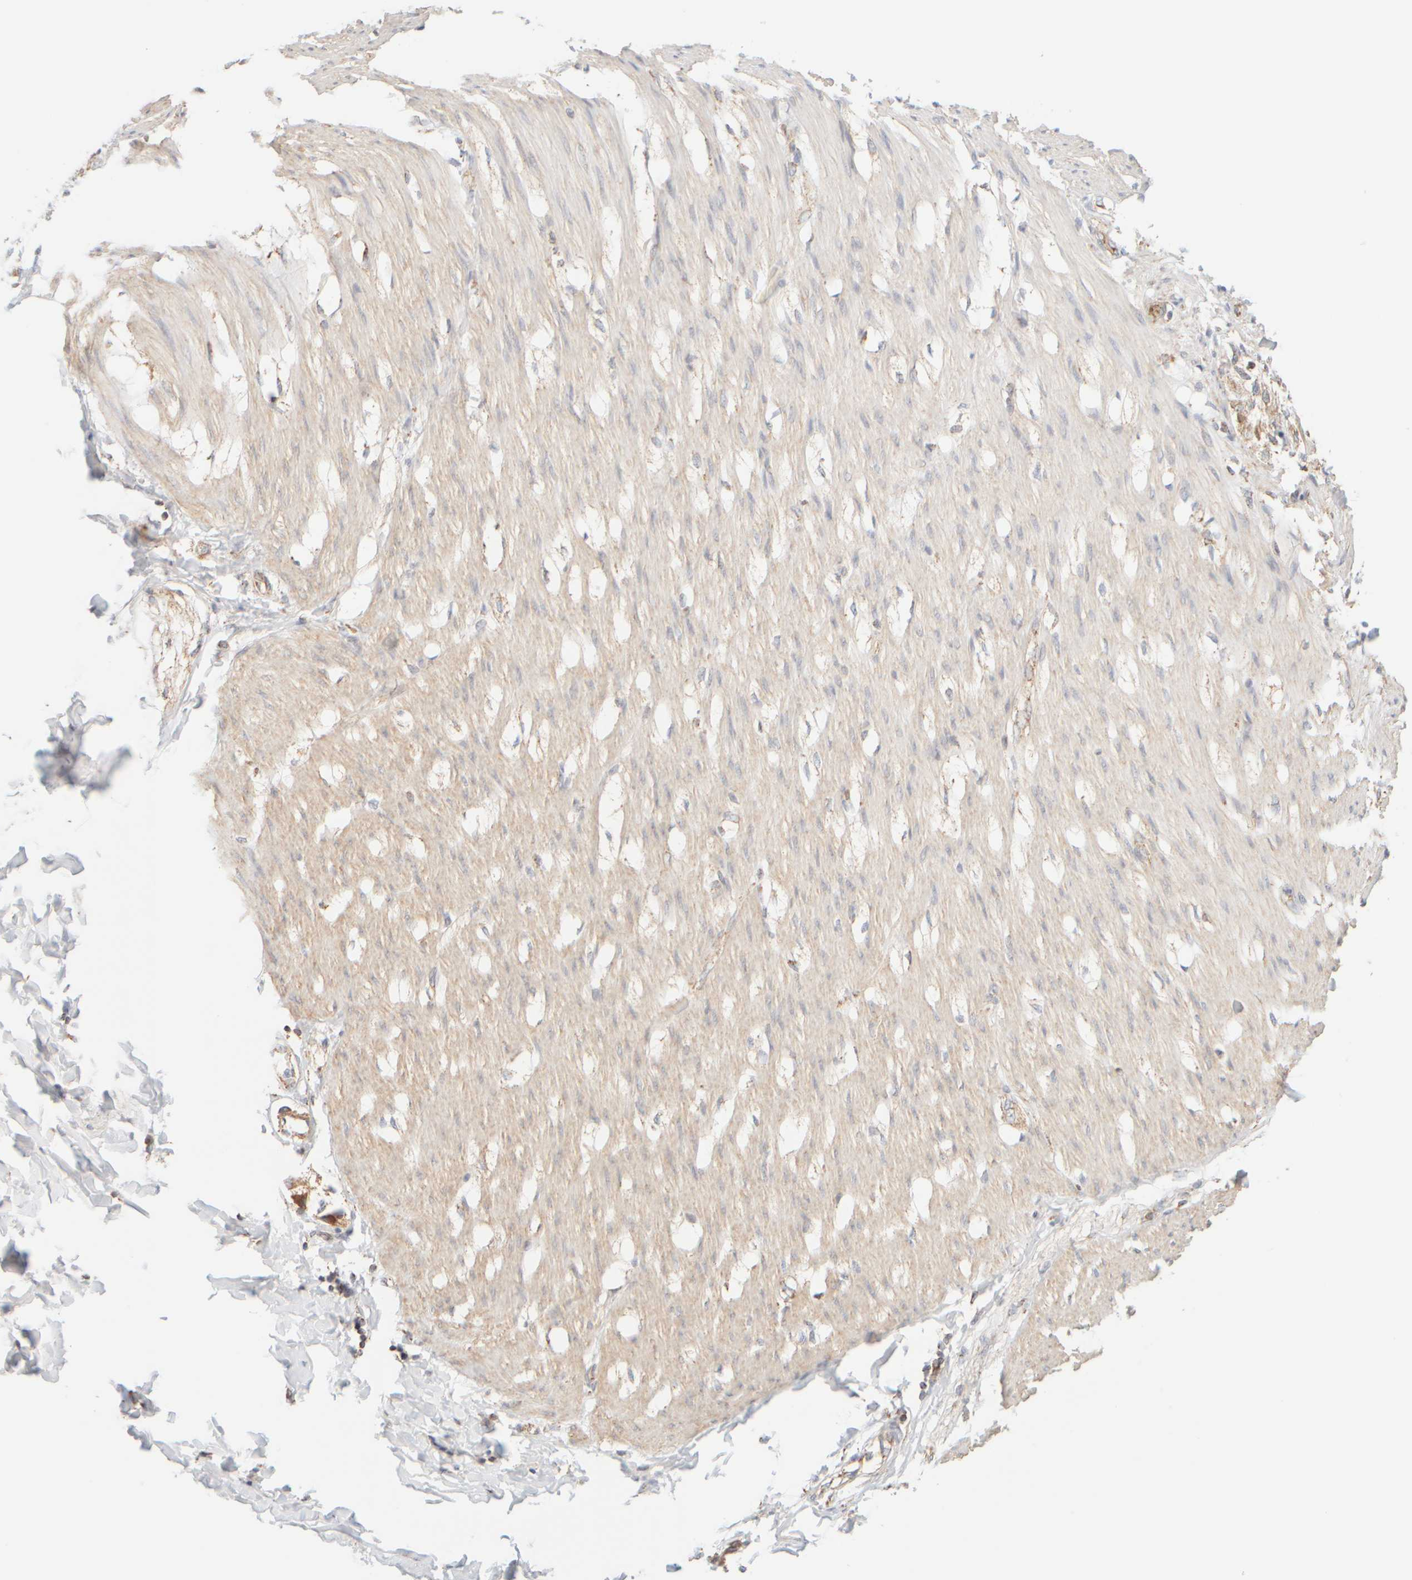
{"staining": {"intensity": "weak", "quantity": "25%-75%", "location": "cytoplasmic/membranous"}, "tissue": "smooth muscle", "cell_type": "Smooth muscle cells", "image_type": "normal", "snomed": [{"axis": "morphology", "description": "Normal tissue, NOS"}, {"axis": "morphology", "description": "Adenocarcinoma, NOS"}, {"axis": "topography", "description": "Smooth muscle"}, {"axis": "topography", "description": "Colon"}], "caption": "Protein staining of benign smooth muscle reveals weak cytoplasmic/membranous expression in about 25%-75% of smooth muscle cells. Using DAB (brown) and hematoxylin (blue) stains, captured at high magnification using brightfield microscopy.", "gene": "APBB2", "patient": {"sex": "male", "age": 14}}